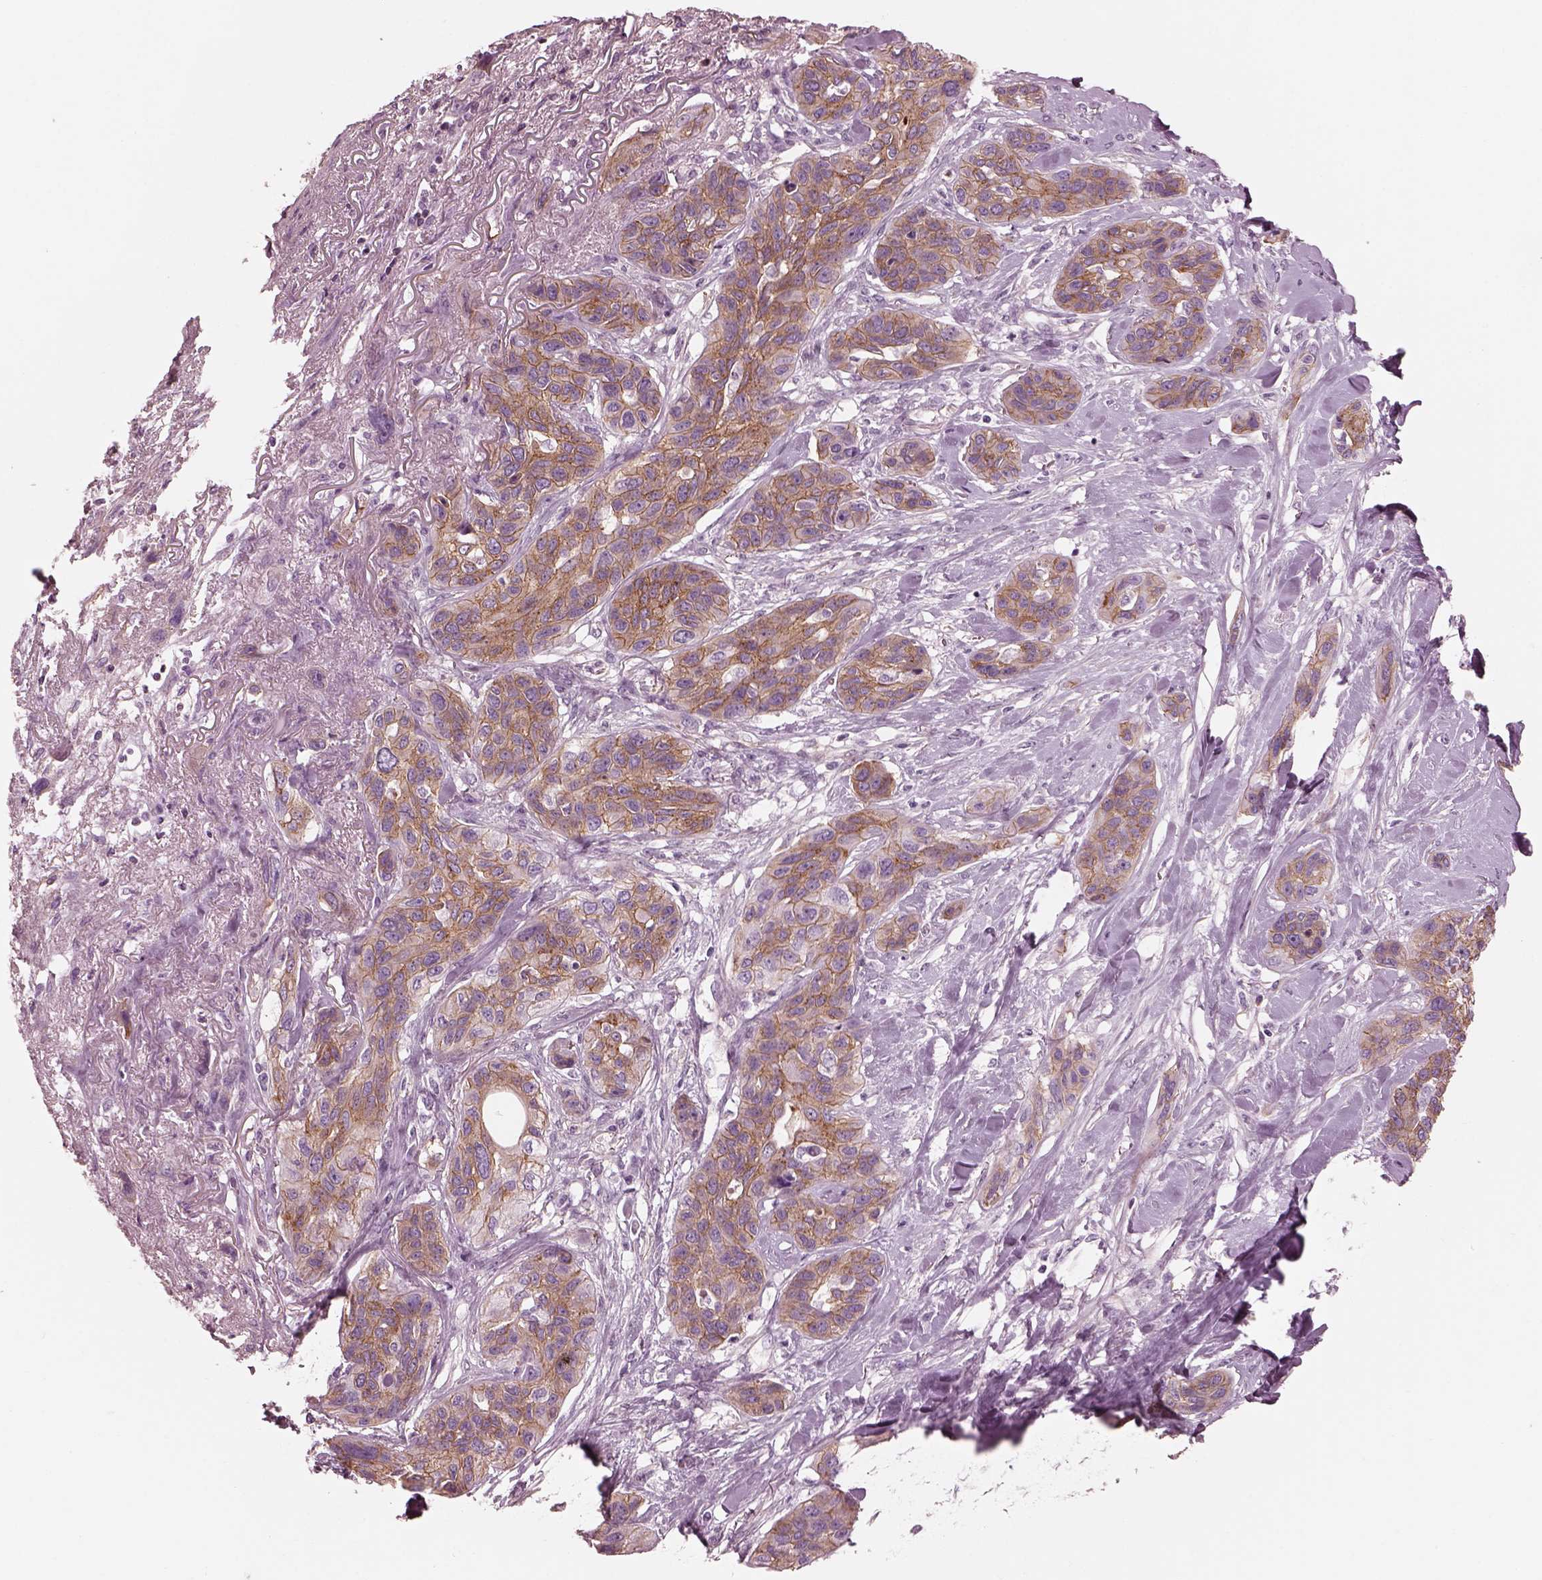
{"staining": {"intensity": "moderate", "quantity": ">75%", "location": "cytoplasmic/membranous"}, "tissue": "lung cancer", "cell_type": "Tumor cells", "image_type": "cancer", "snomed": [{"axis": "morphology", "description": "Squamous cell carcinoma, NOS"}, {"axis": "topography", "description": "Lung"}], "caption": "Tumor cells reveal moderate cytoplasmic/membranous expression in about >75% of cells in lung cancer. The staining is performed using DAB (3,3'-diaminobenzidine) brown chromogen to label protein expression. The nuclei are counter-stained blue using hematoxylin.", "gene": "ELAPOR1", "patient": {"sex": "female", "age": 70}}